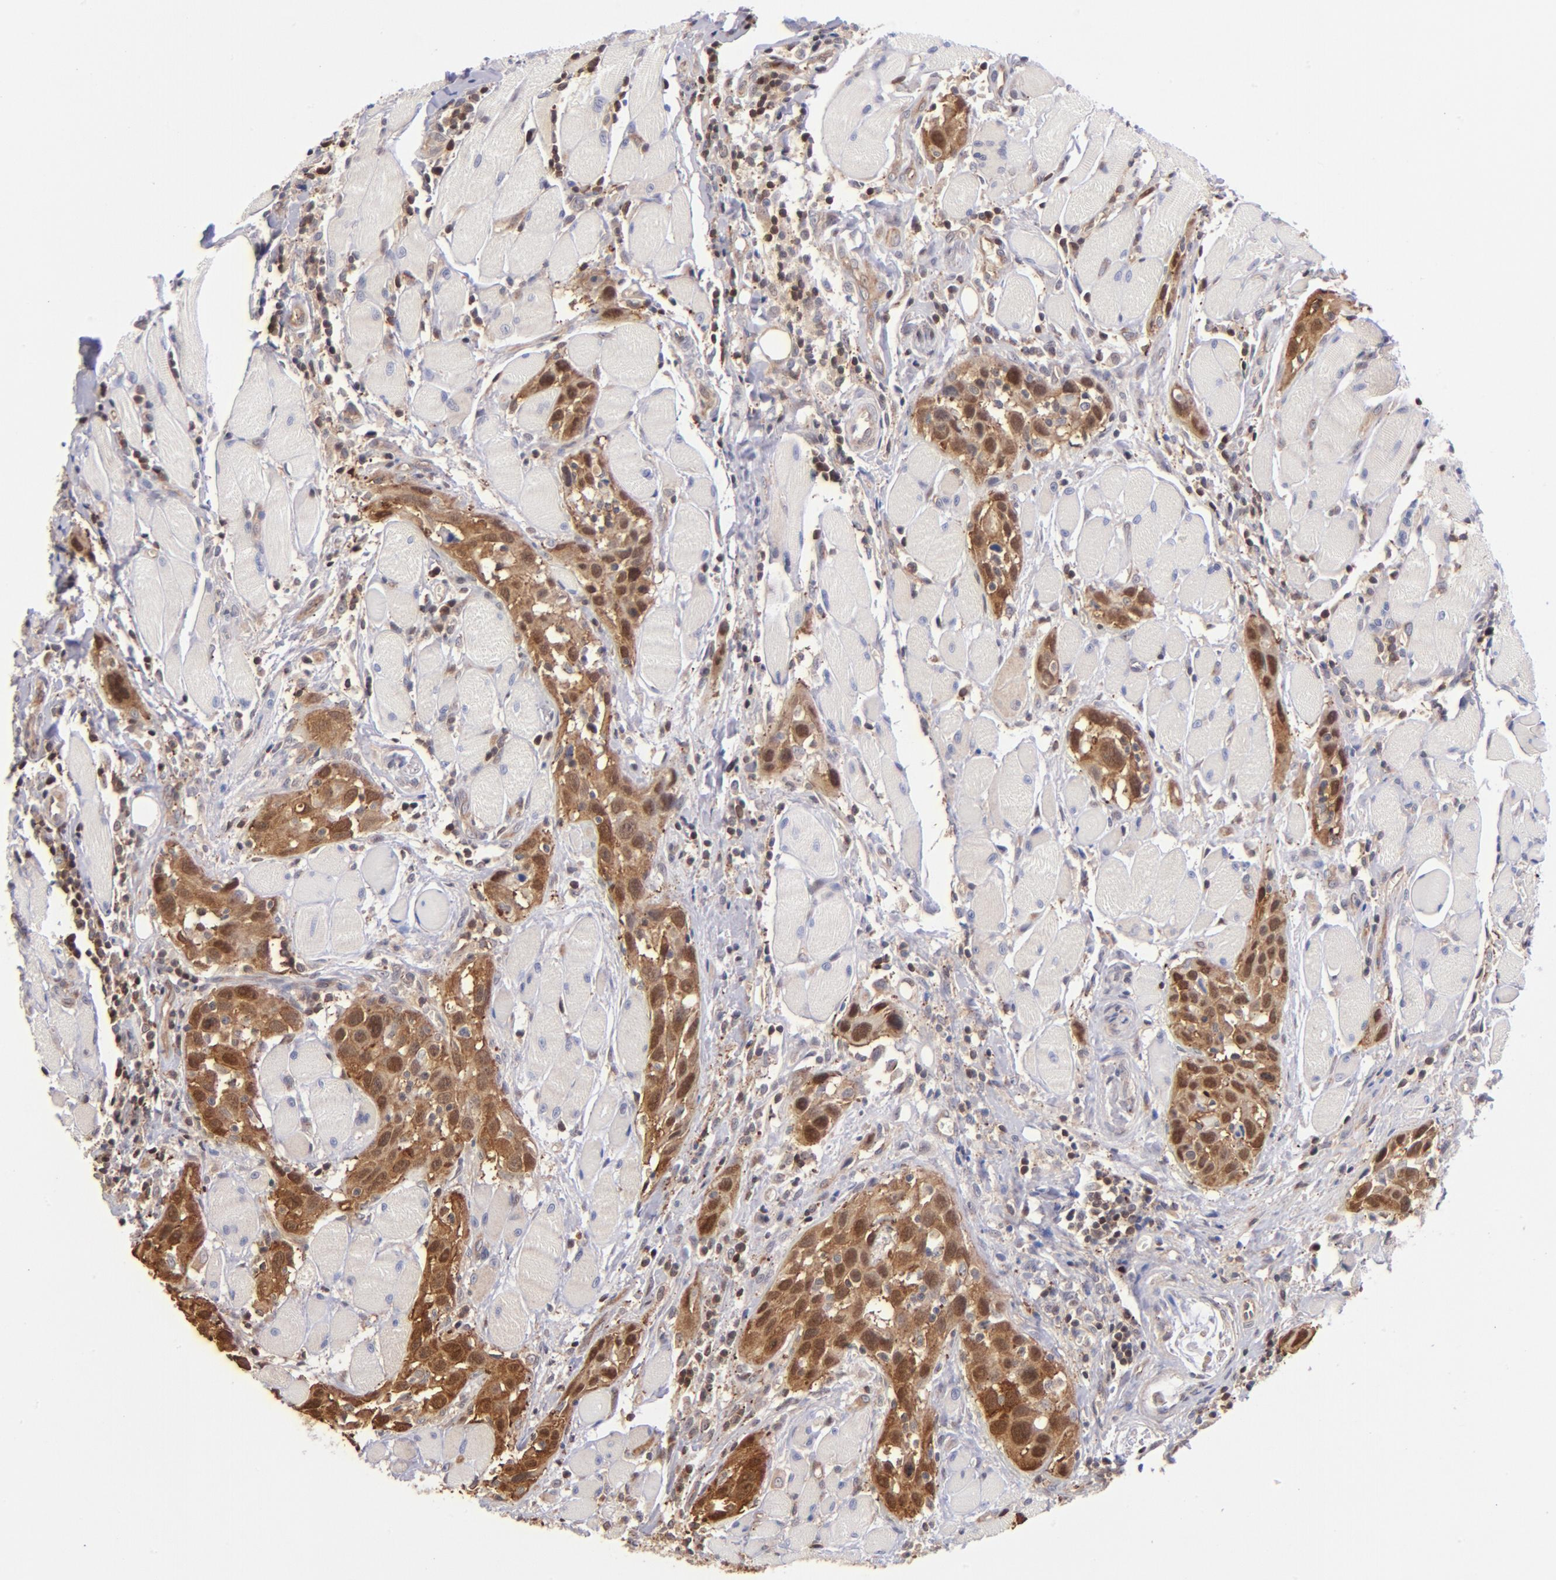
{"staining": {"intensity": "strong", "quantity": ">75%", "location": "cytoplasmic/membranous,nuclear"}, "tissue": "head and neck cancer", "cell_type": "Tumor cells", "image_type": "cancer", "snomed": [{"axis": "morphology", "description": "Squamous cell carcinoma, NOS"}, {"axis": "topography", "description": "Oral tissue"}, {"axis": "topography", "description": "Head-Neck"}], "caption": "Head and neck squamous cell carcinoma stained with IHC reveals strong cytoplasmic/membranous and nuclear positivity in approximately >75% of tumor cells.", "gene": "YWHAB", "patient": {"sex": "female", "age": 50}}